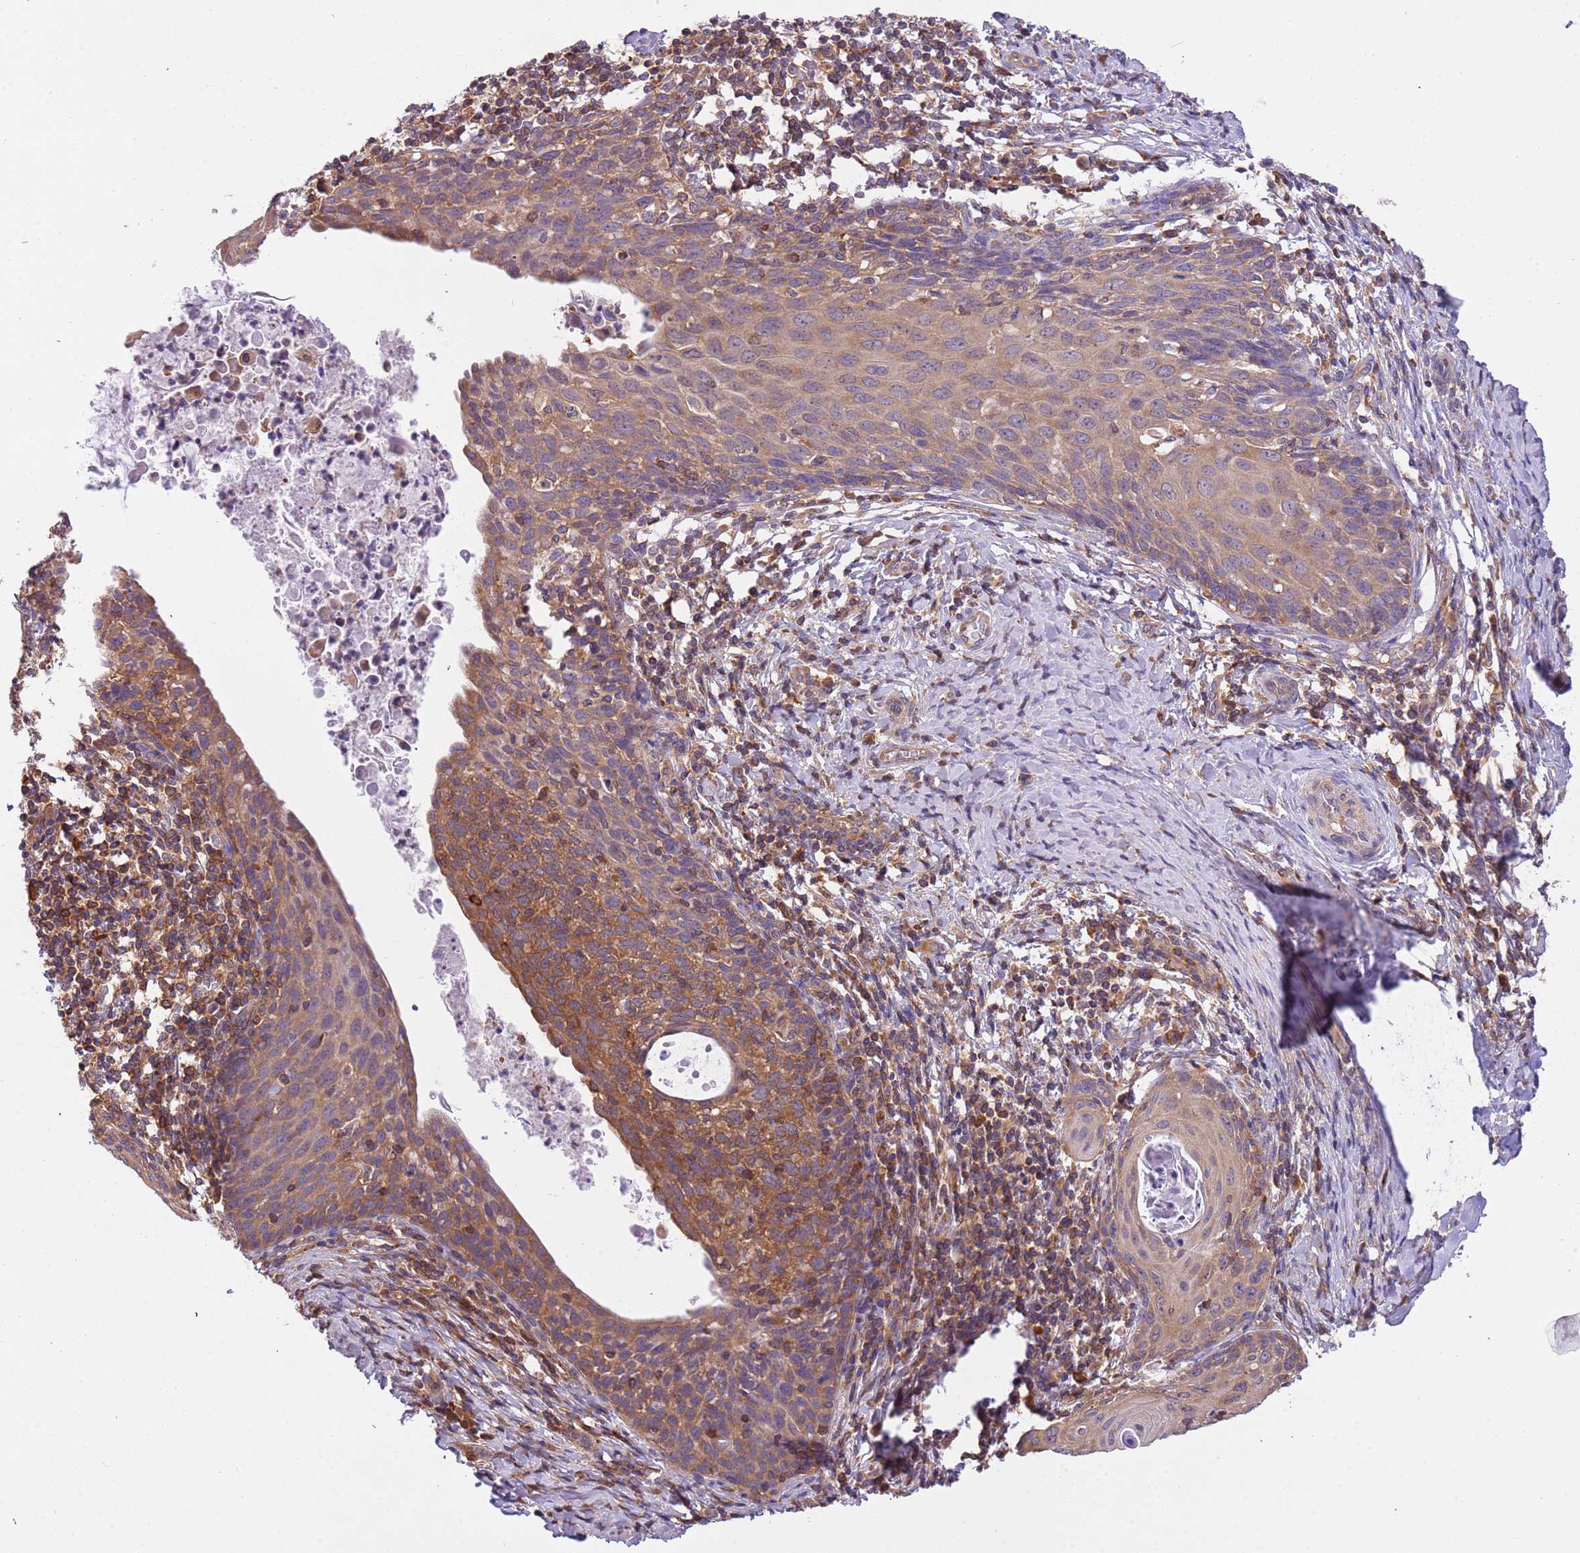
{"staining": {"intensity": "moderate", "quantity": ">75%", "location": "cytoplasmic/membranous"}, "tissue": "cervical cancer", "cell_type": "Tumor cells", "image_type": "cancer", "snomed": [{"axis": "morphology", "description": "Squamous cell carcinoma, NOS"}, {"axis": "topography", "description": "Cervix"}], "caption": "Immunohistochemical staining of human cervical cancer (squamous cell carcinoma) reveals moderate cytoplasmic/membranous protein staining in about >75% of tumor cells. The staining was performed using DAB (3,3'-diaminobenzidine) to visualize the protein expression in brown, while the nuclei were stained in blue with hematoxylin (Magnification: 20x).", "gene": "STIP1", "patient": {"sex": "female", "age": 52}}